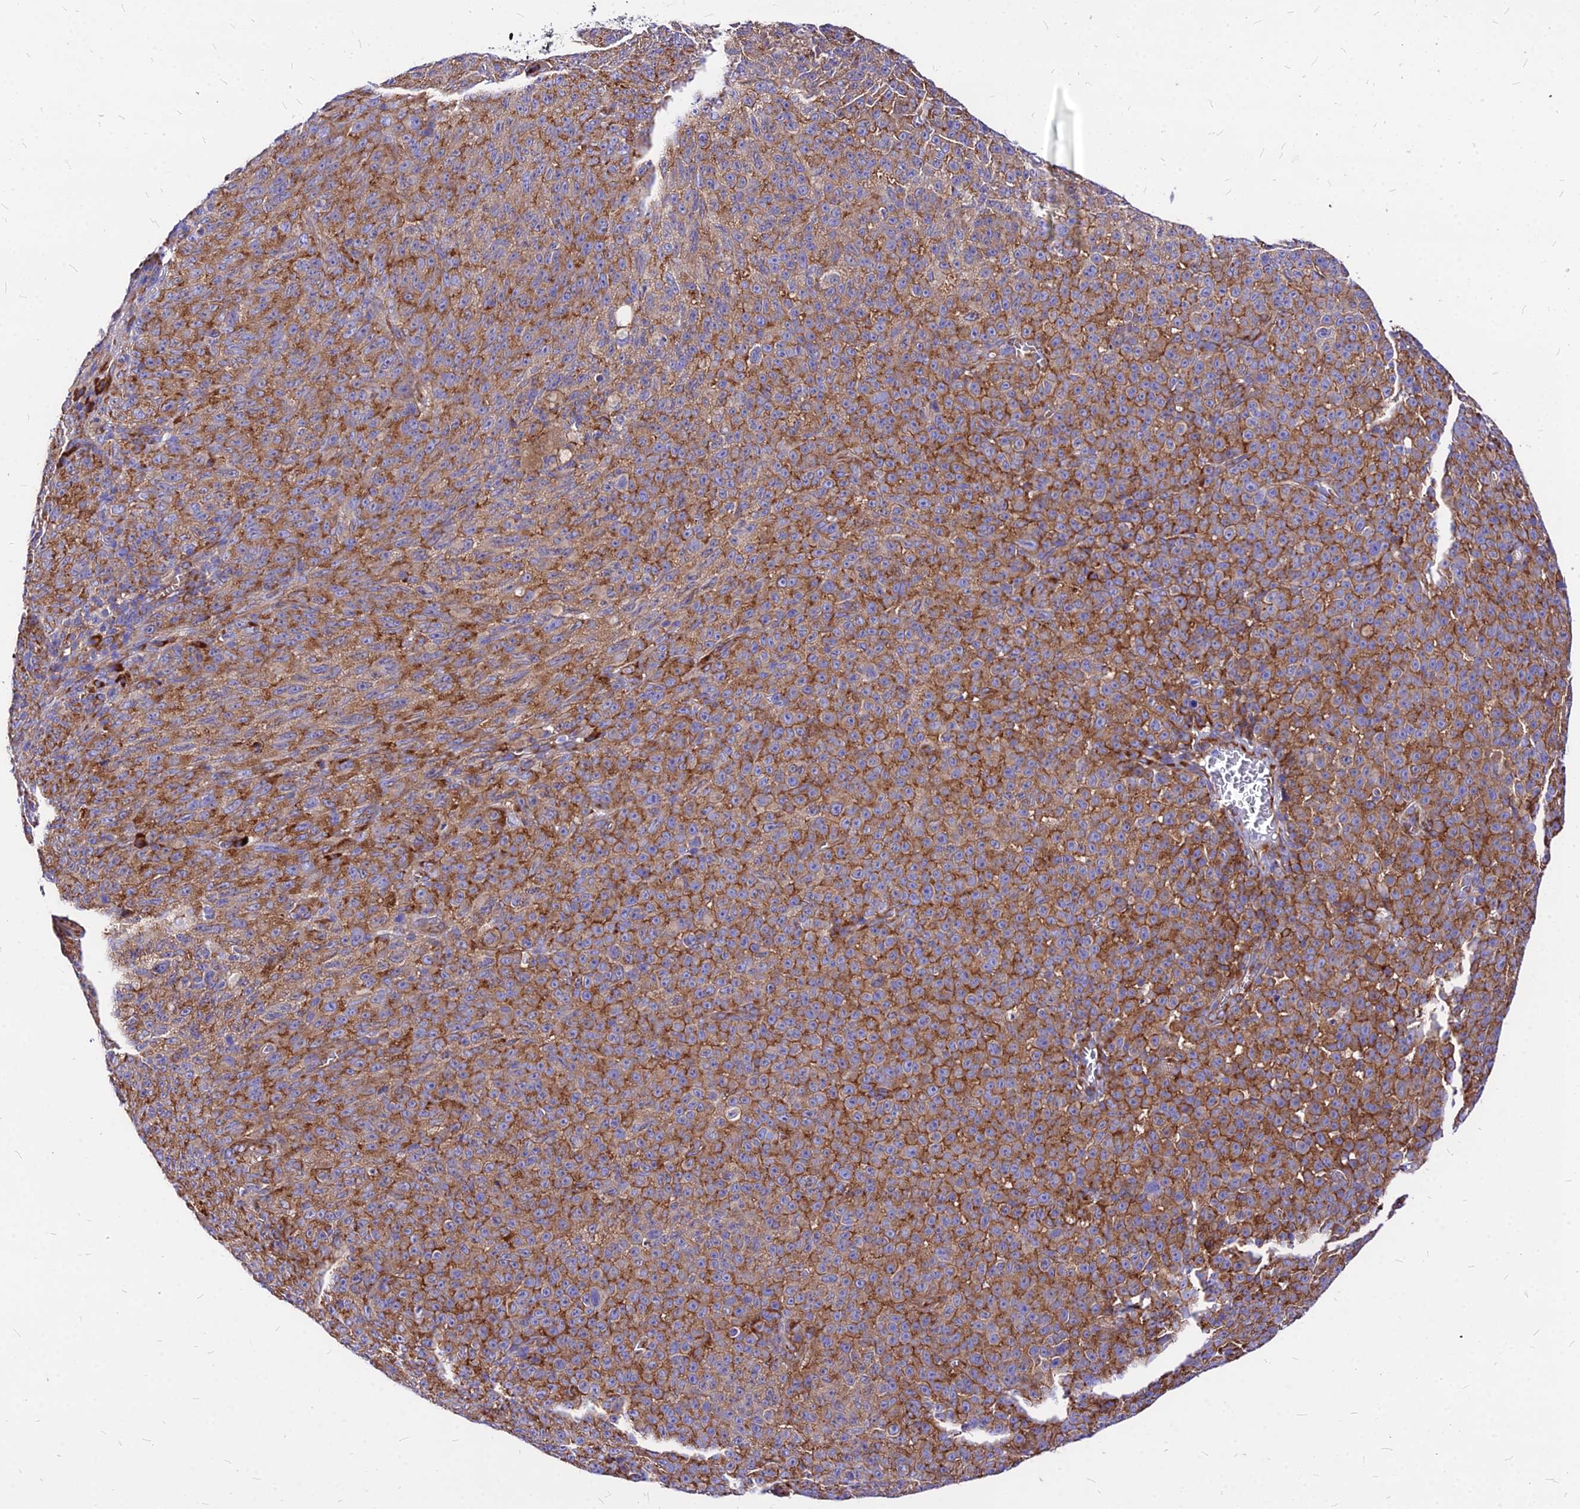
{"staining": {"intensity": "moderate", "quantity": ">75%", "location": "cytoplasmic/membranous"}, "tissue": "melanoma", "cell_type": "Tumor cells", "image_type": "cancer", "snomed": [{"axis": "morphology", "description": "Malignant melanoma, NOS"}, {"axis": "topography", "description": "Skin"}], "caption": "Immunohistochemistry (IHC) of human malignant melanoma displays medium levels of moderate cytoplasmic/membranous positivity in approximately >75% of tumor cells.", "gene": "RPL19", "patient": {"sex": "female", "age": 82}}